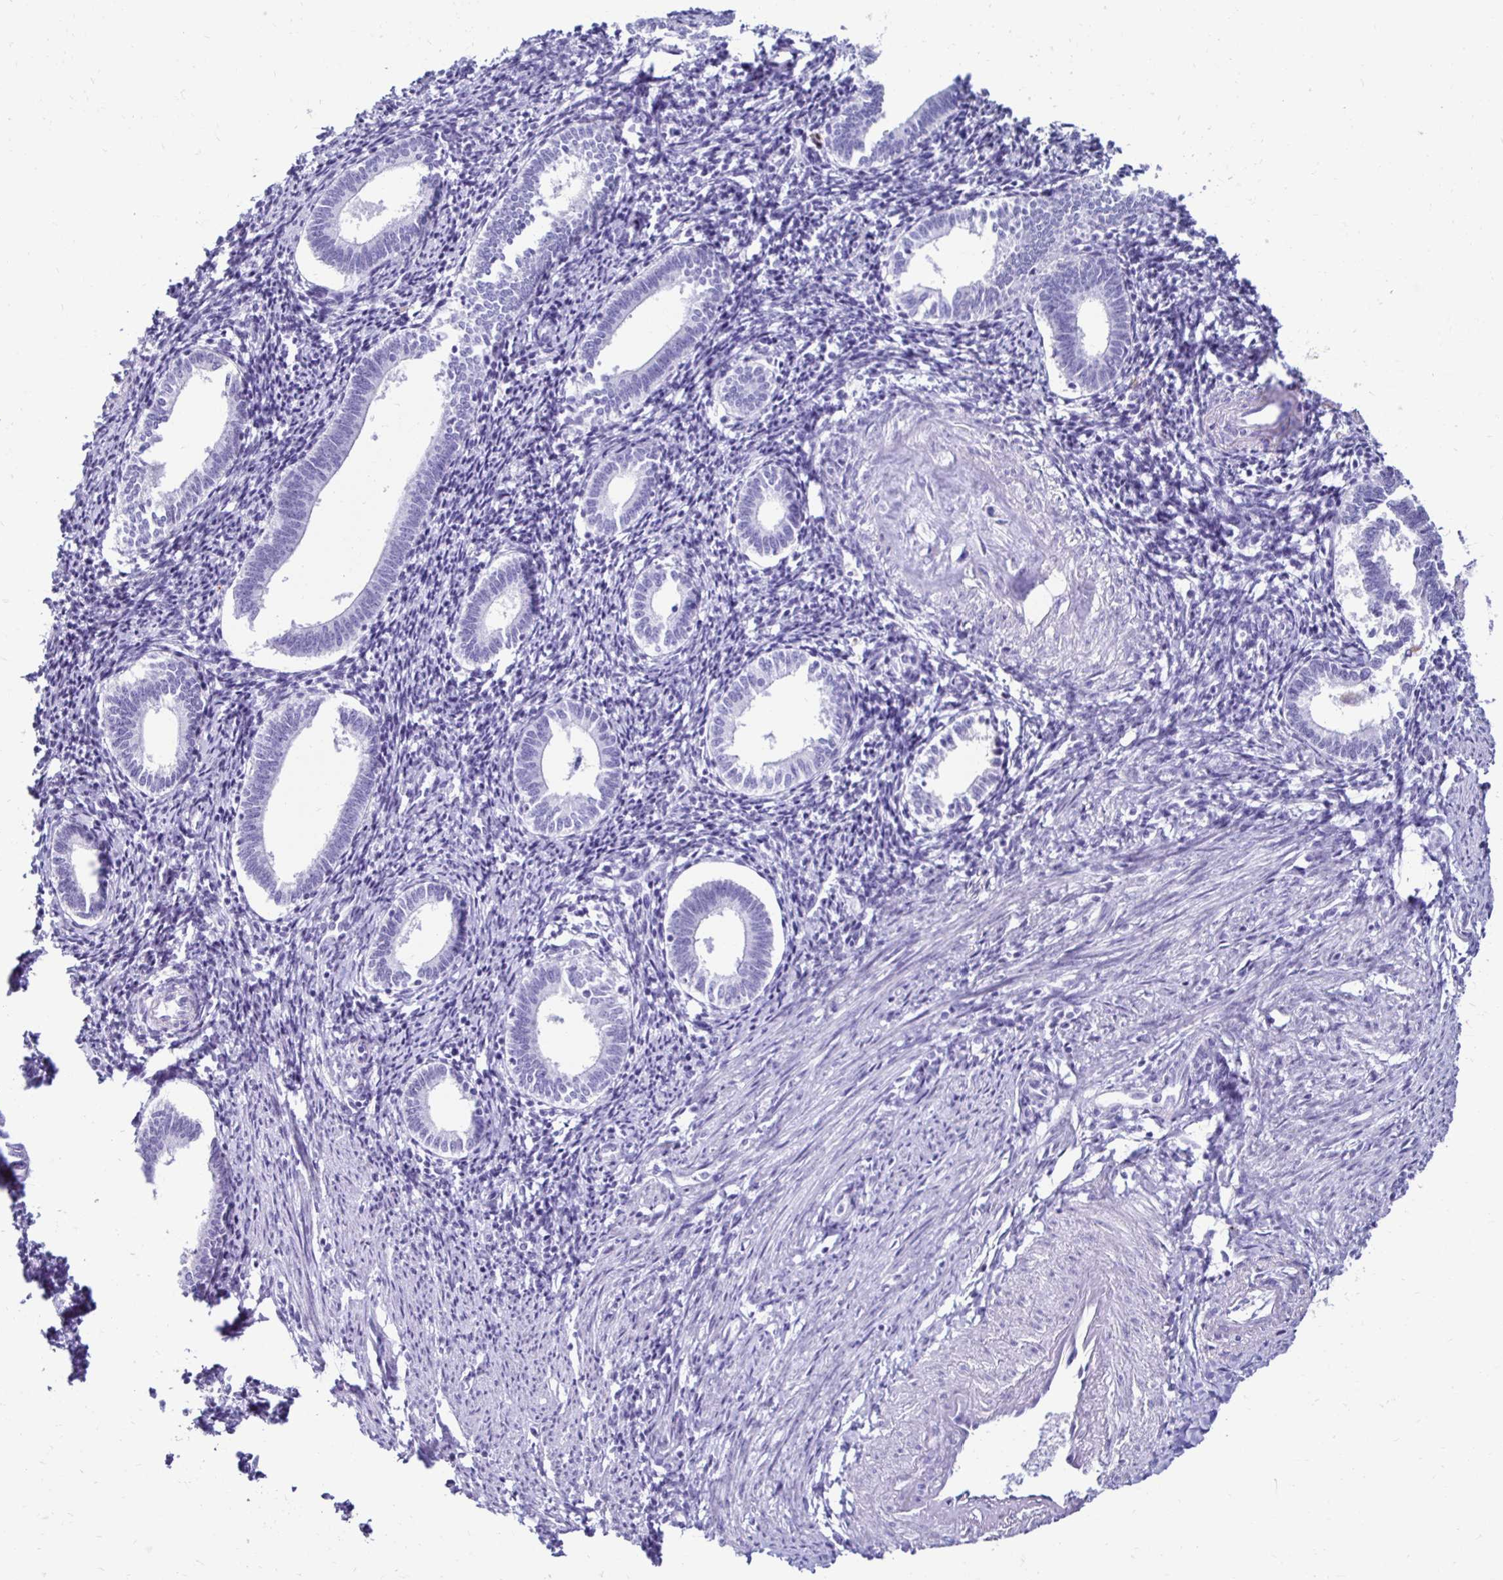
{"staining": {"intensity": "negative", "quantity": "none", "location": "none"}, "tissue": "endometrium", "cell_type": "Cells in endometrial stroma", "image_type": "normal", "snomed": [{"axis": "morphology", "description": "Normal tissue, NOS"}, {"axis": "topography", "description": "Endometrium"}], "caption": "Immunohistochemistry (IHC) photomicrograph of benign endometrium stained for a protein (brown), which reveals no staining in cells in endometrial stroma.", "gene": "CST5", "patient": {"sex": "female", "age": 41}}